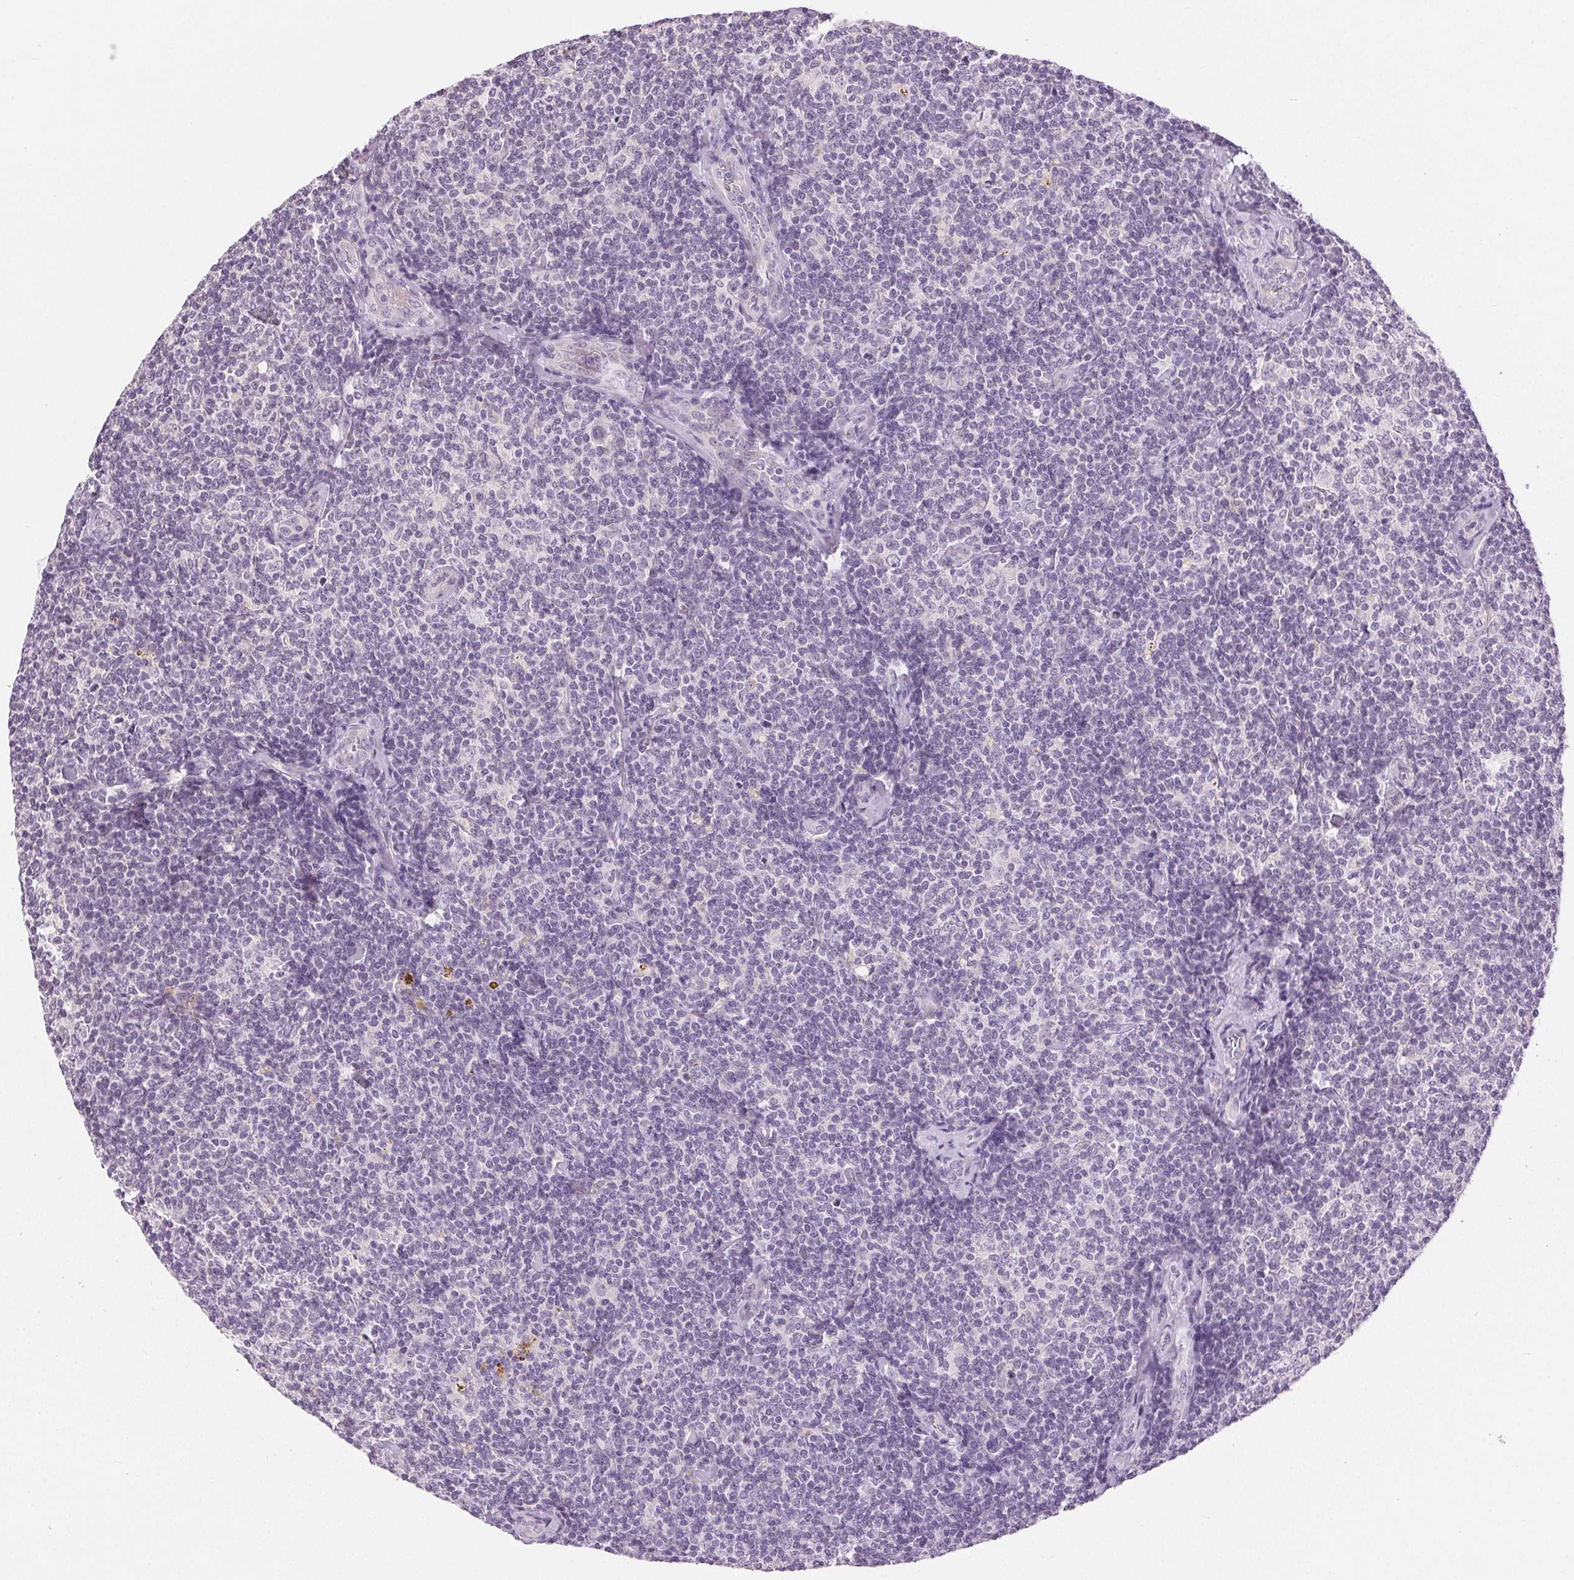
{"staining": {"intensity": "negative", "quantity": "none", "location": "none"}, "tissue": "lymphoma", "cell_type": "Tumor cells", "image_type": "cancer", "snomed": [{"axis": "morphology", "description": "Malignant lymphoma, non-Hodgkin's type, Low grade"}, {"axis": "topography", "description": "Lymph node"}], "caption": "Immunohistochemical staining of human lymphoma demonstrates no significant expression in tumor cells.", "gene": "DSG3", "patient": {"sex": "female", "age": 56}}